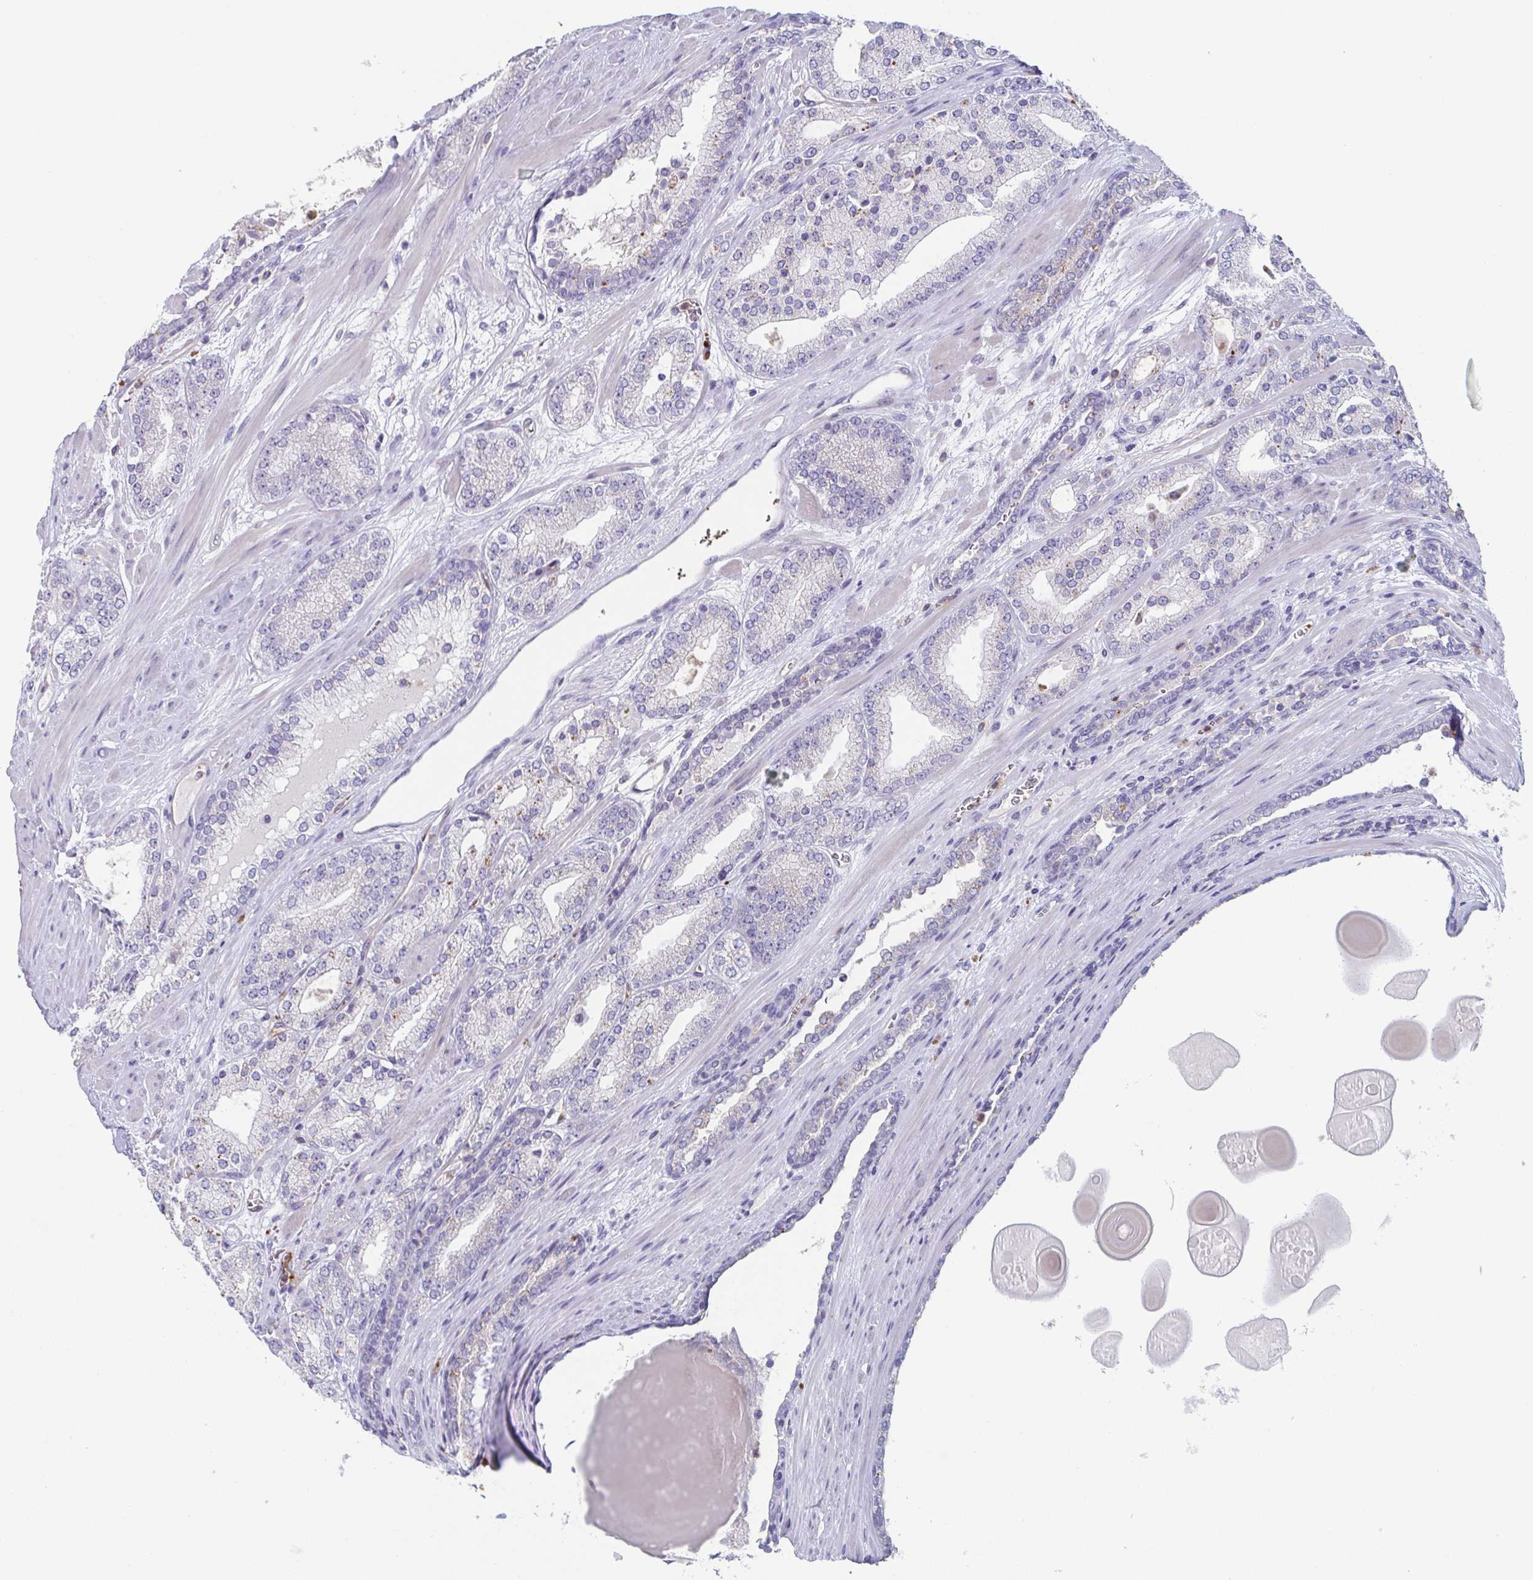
{"staining": {"intensity": "weak", "quantity": "<25%", "location": "cytoplasmic/membranous"}, "tissue": "prostate cancer", "cell_type": "Tumor cells", "image_type": "cancer", "snomed": [{"axis": "morphology", "description": "Adenocarcinoma, High grade"}, {"axis": "topography", "description": "Prostate"}], "caption": "IHC image of adenocarcinoma (high-grade) (prostate) stained for a protein (brown), which exhibits no expression in tumor cells.", "gene": "LYRM2", "patient": {"sex": "male", "age": 64}}